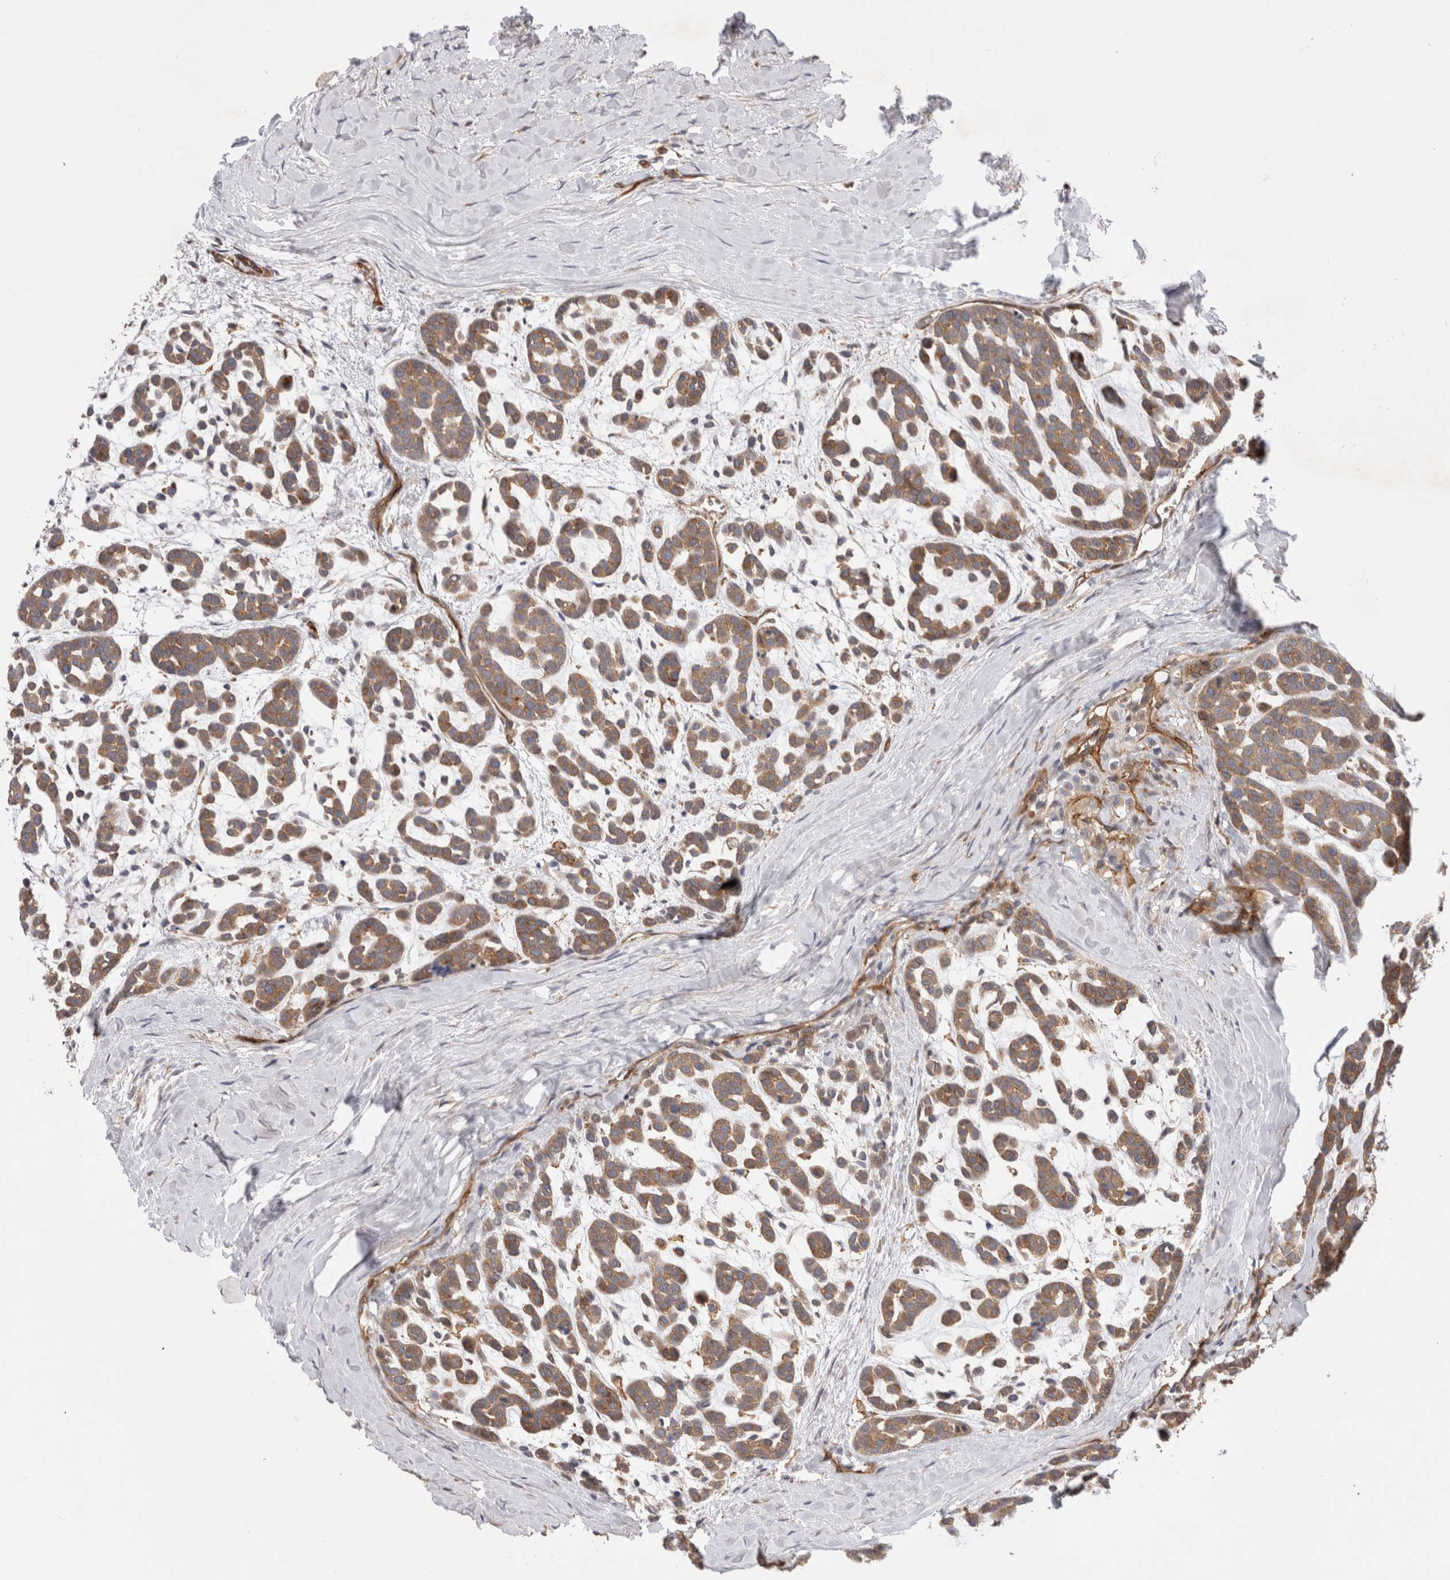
{"staining": {"intensity": "moderate", "quantity": ">75%", "location": "cytoplasmic/membranous"}, "tissue": "head and neck cancer", "cell_type": "Tumor cells", "image_type": "cancer", "snomed": [{"axis": "morphology", "description": "Adenocarcinoma, NOS"}, {"axis": "morphology", "description": "Adenoma, NOS"}, {"axis": "topography", "description": "Head-Neck"}], "caption": "This micrograph demonstrates head and neck adenoma stained with IHC to label a protein in brown. The cytoplasmic/membranous of tumor cells show moderate positivity for the protein. Nuclei are counter-stained blue.", "gene": "BNIP2", "patient": {"sex": "female", "age": 55}}